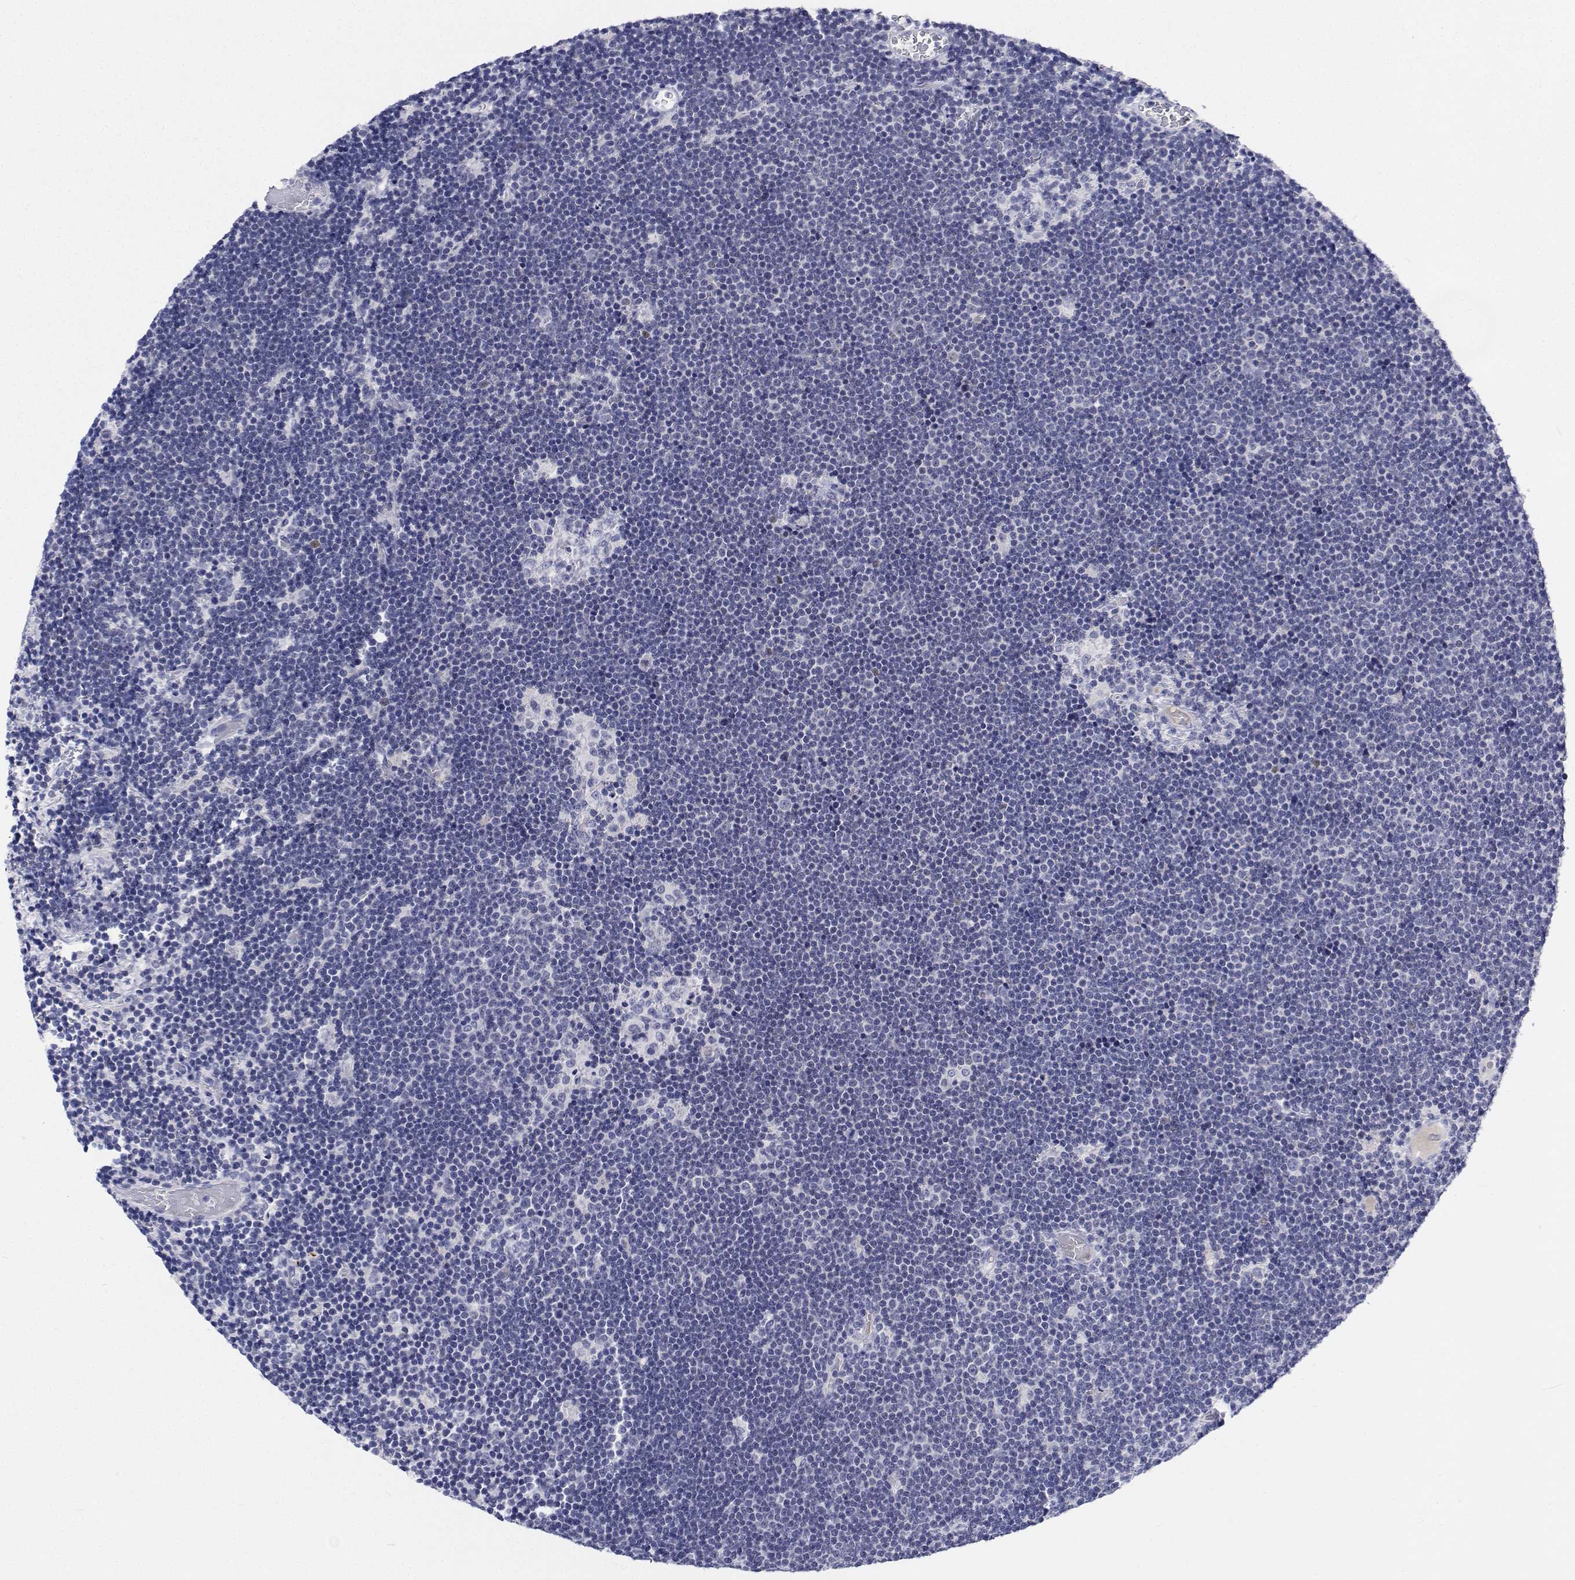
{"staining": {"intensity": "negative", "quantity": "none", "location": "none"}, "tissue": "lymphoma", "cell_type": "Tumor cells", "image_type": "cancer", "snomed": [{"axis": "morphology", "description": "Malignant lymphoma, non-Hodgkin's type, Low grade"}, {"axis": "topography", "description": "Brain"}], "caption": "Tumor cells are negative for protein expression in human lymphoma. The staining was performed using DAB to visualize the protein expression in brown, while the nuclei were stained in blue with hematoxylin (Magnification: 20x).", "gene": "PLXNA4", "patient": {"sex": "female", "age": 66}}